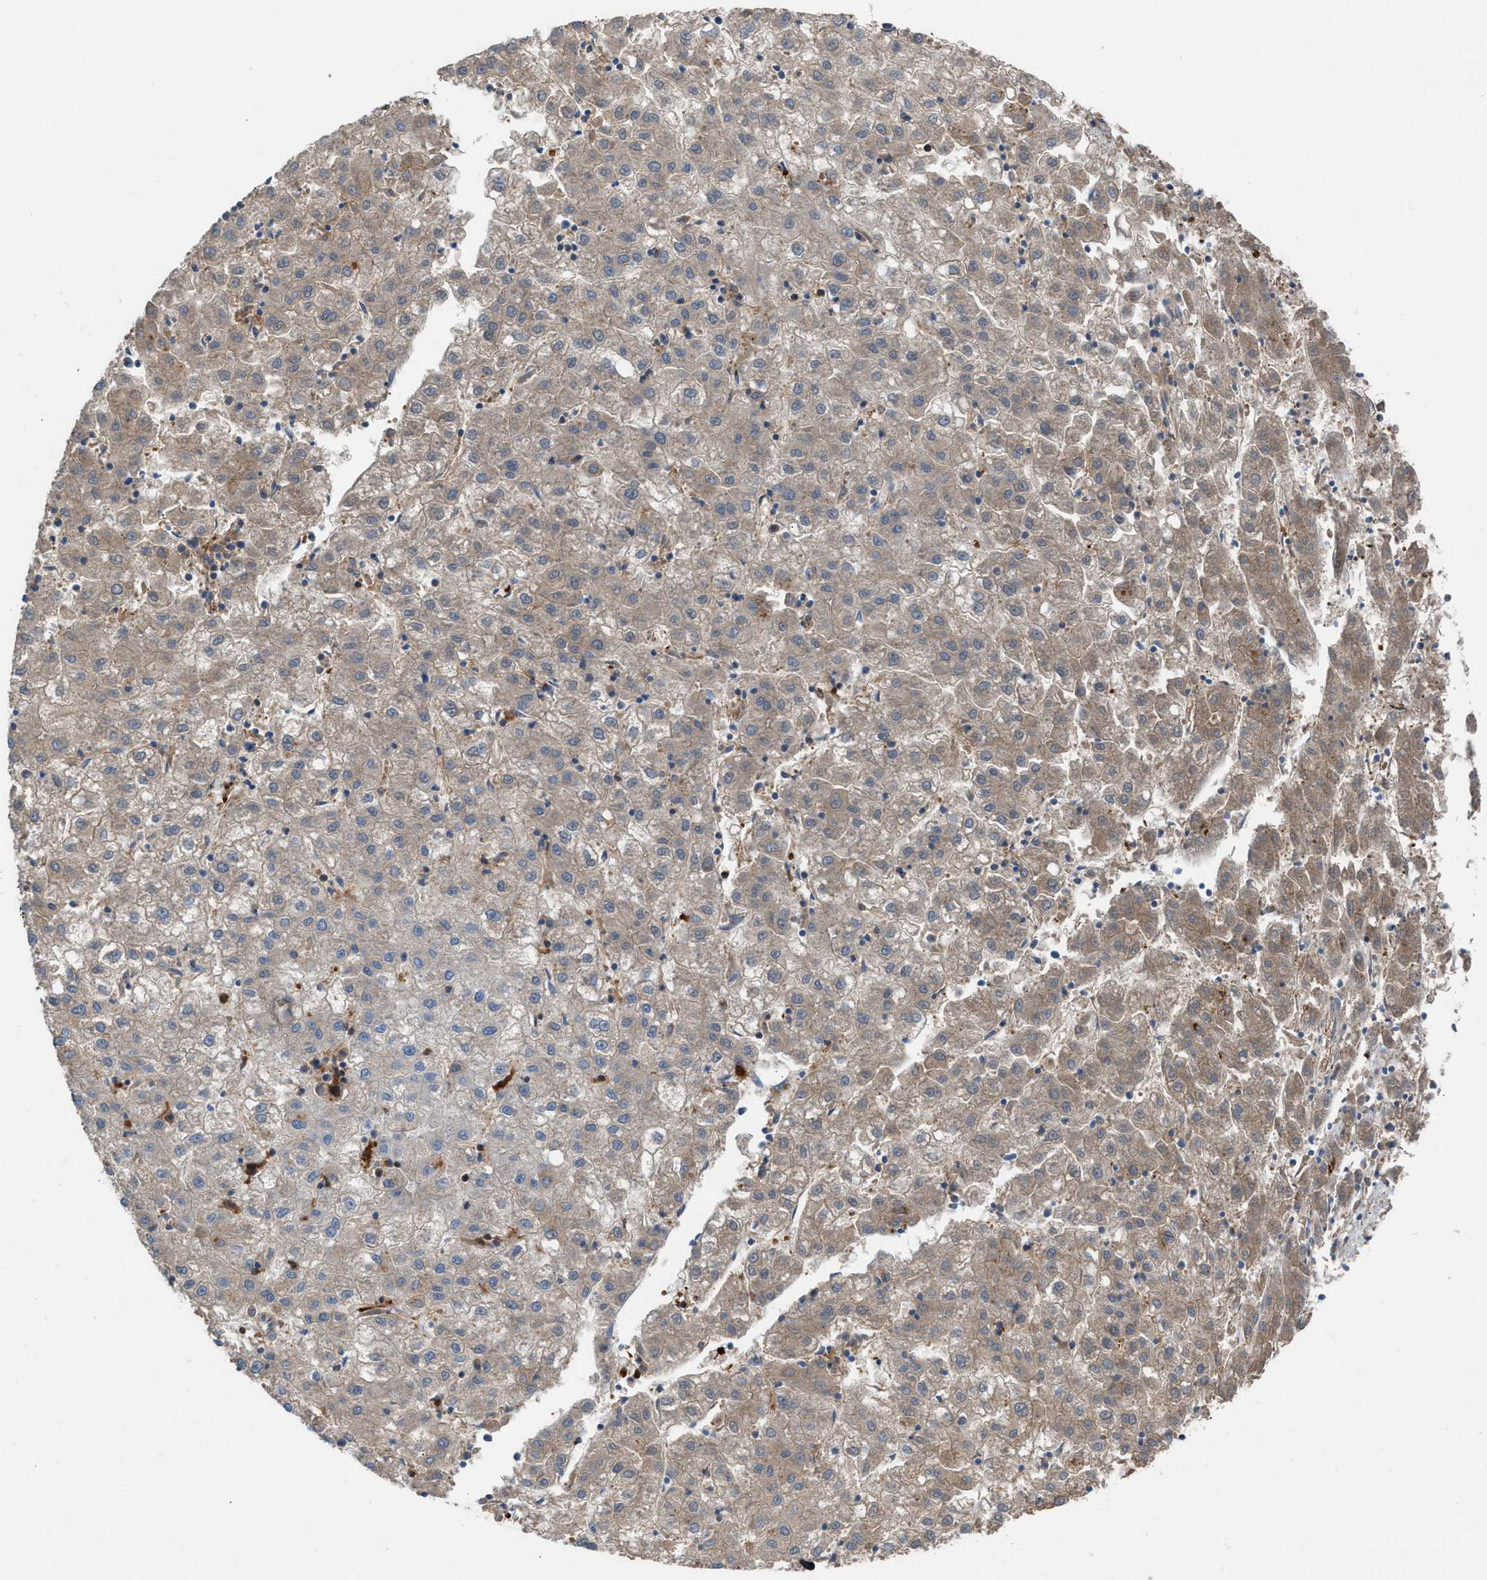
{"staining": {"intensity": "weak", "quantity": "<25%", "location": "cytoplasmic/membranous"}, "tissue": "liver cancer", "cell_type": "Tumor cells", "image_type": "cancer", "snomed": [{"axis": "morphology", "description": "Carcinoma, Hepatocellular, NOS"}, {"axis": "topography", "description": "Liver"}], "caption": "Liver cancer stained for a protein using IHC demonstrates no staining tumor cells.", "gene": "TPK1", "patient": {"sex": "male", "age": 72}}